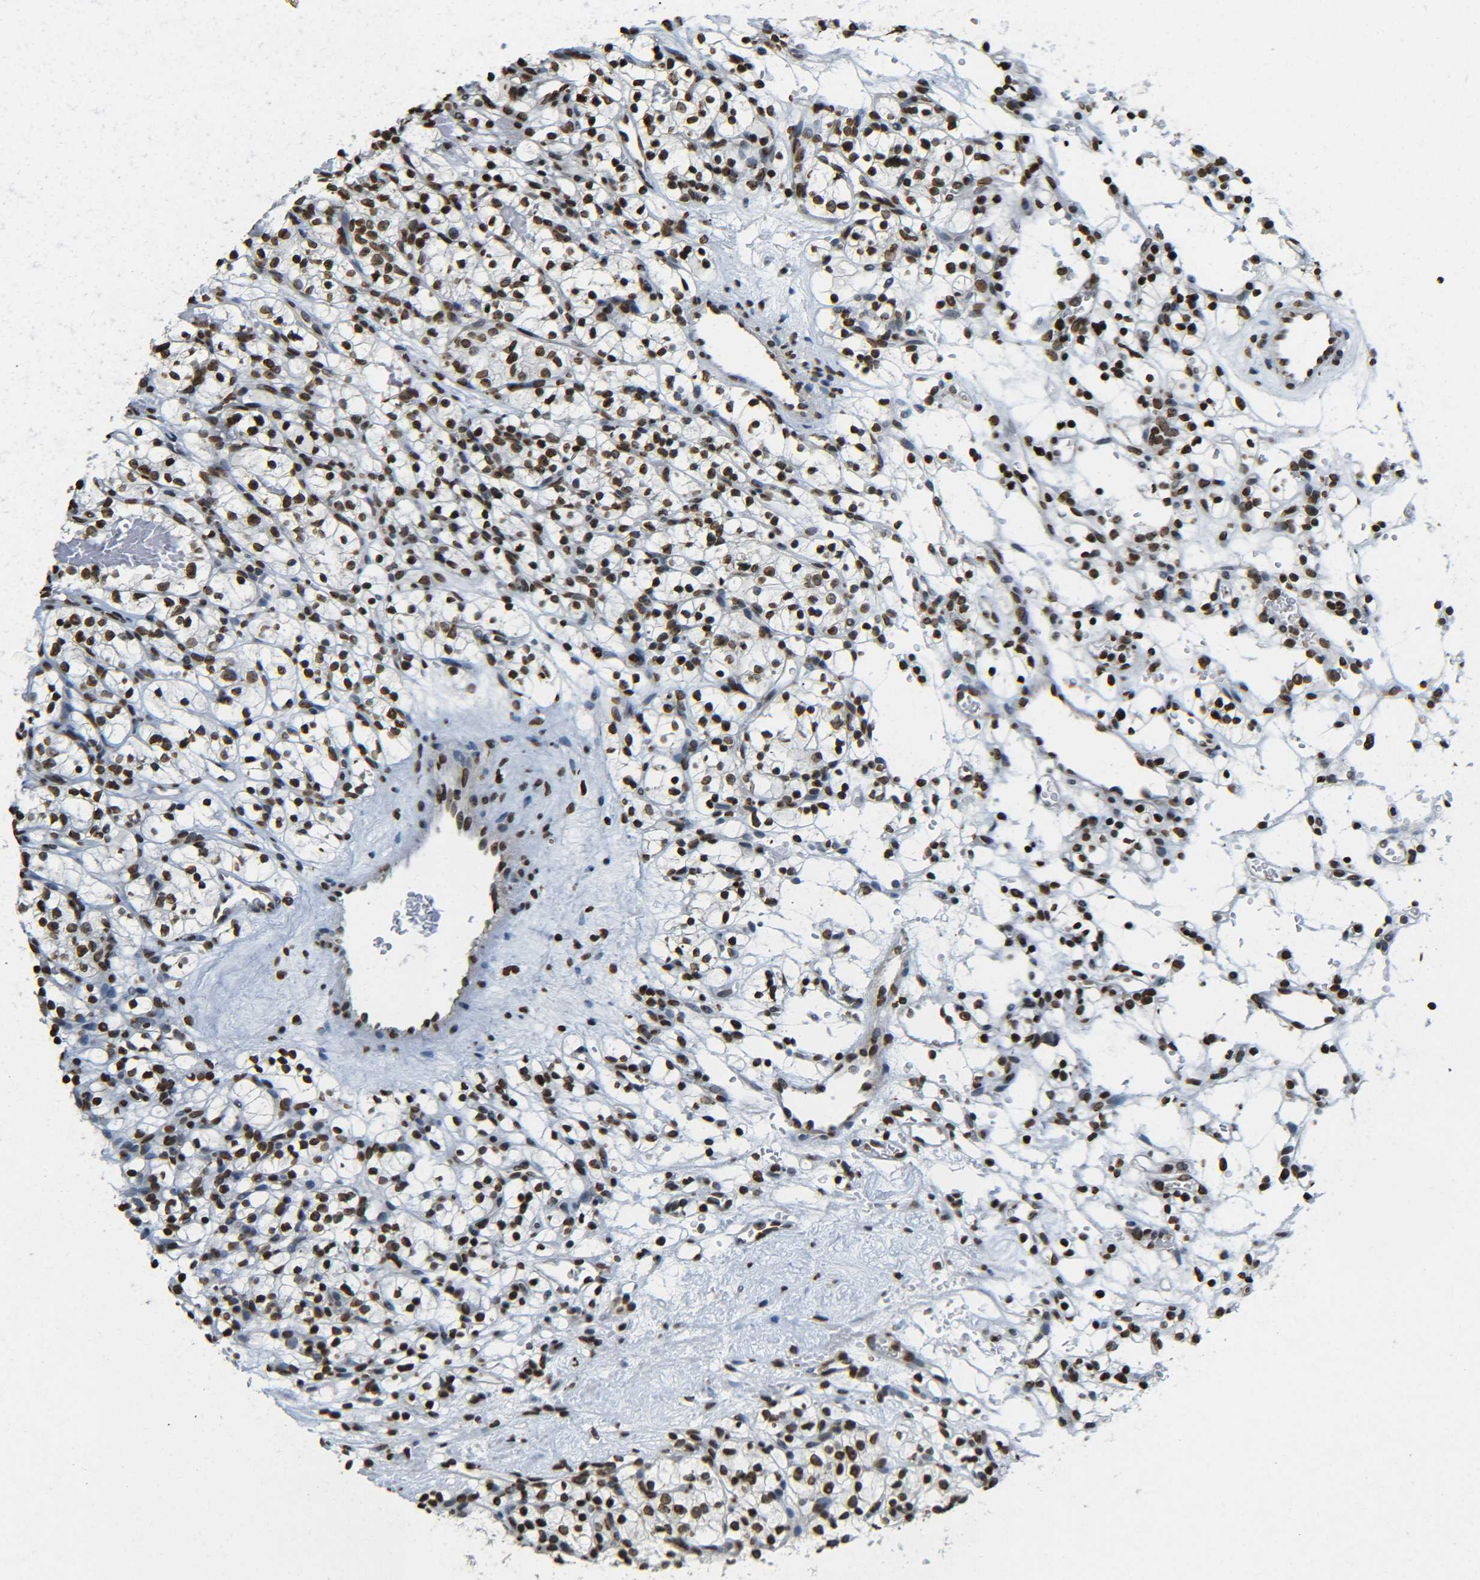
{"staining": {"intensity": "strong", "quantity": ">75%", "location": "nuclear"}, "tissue": "renal cancer", "cell_type": "Tumor cells", "image_type": "cancer", "snomed": [{"axis": "morphology", "description": "Adenocarcinoma, NOS"}, {"axis": "topography", "description": "Kidney"}], "caption": "IHC micrograph of adenocarcinoma (renal) stained for a protein (brown), which displays high levels of strong nuclear expression in about >75% of tumor cells.", "gene": "H4C16", "patient": {"sex": "female", "age": 57}}